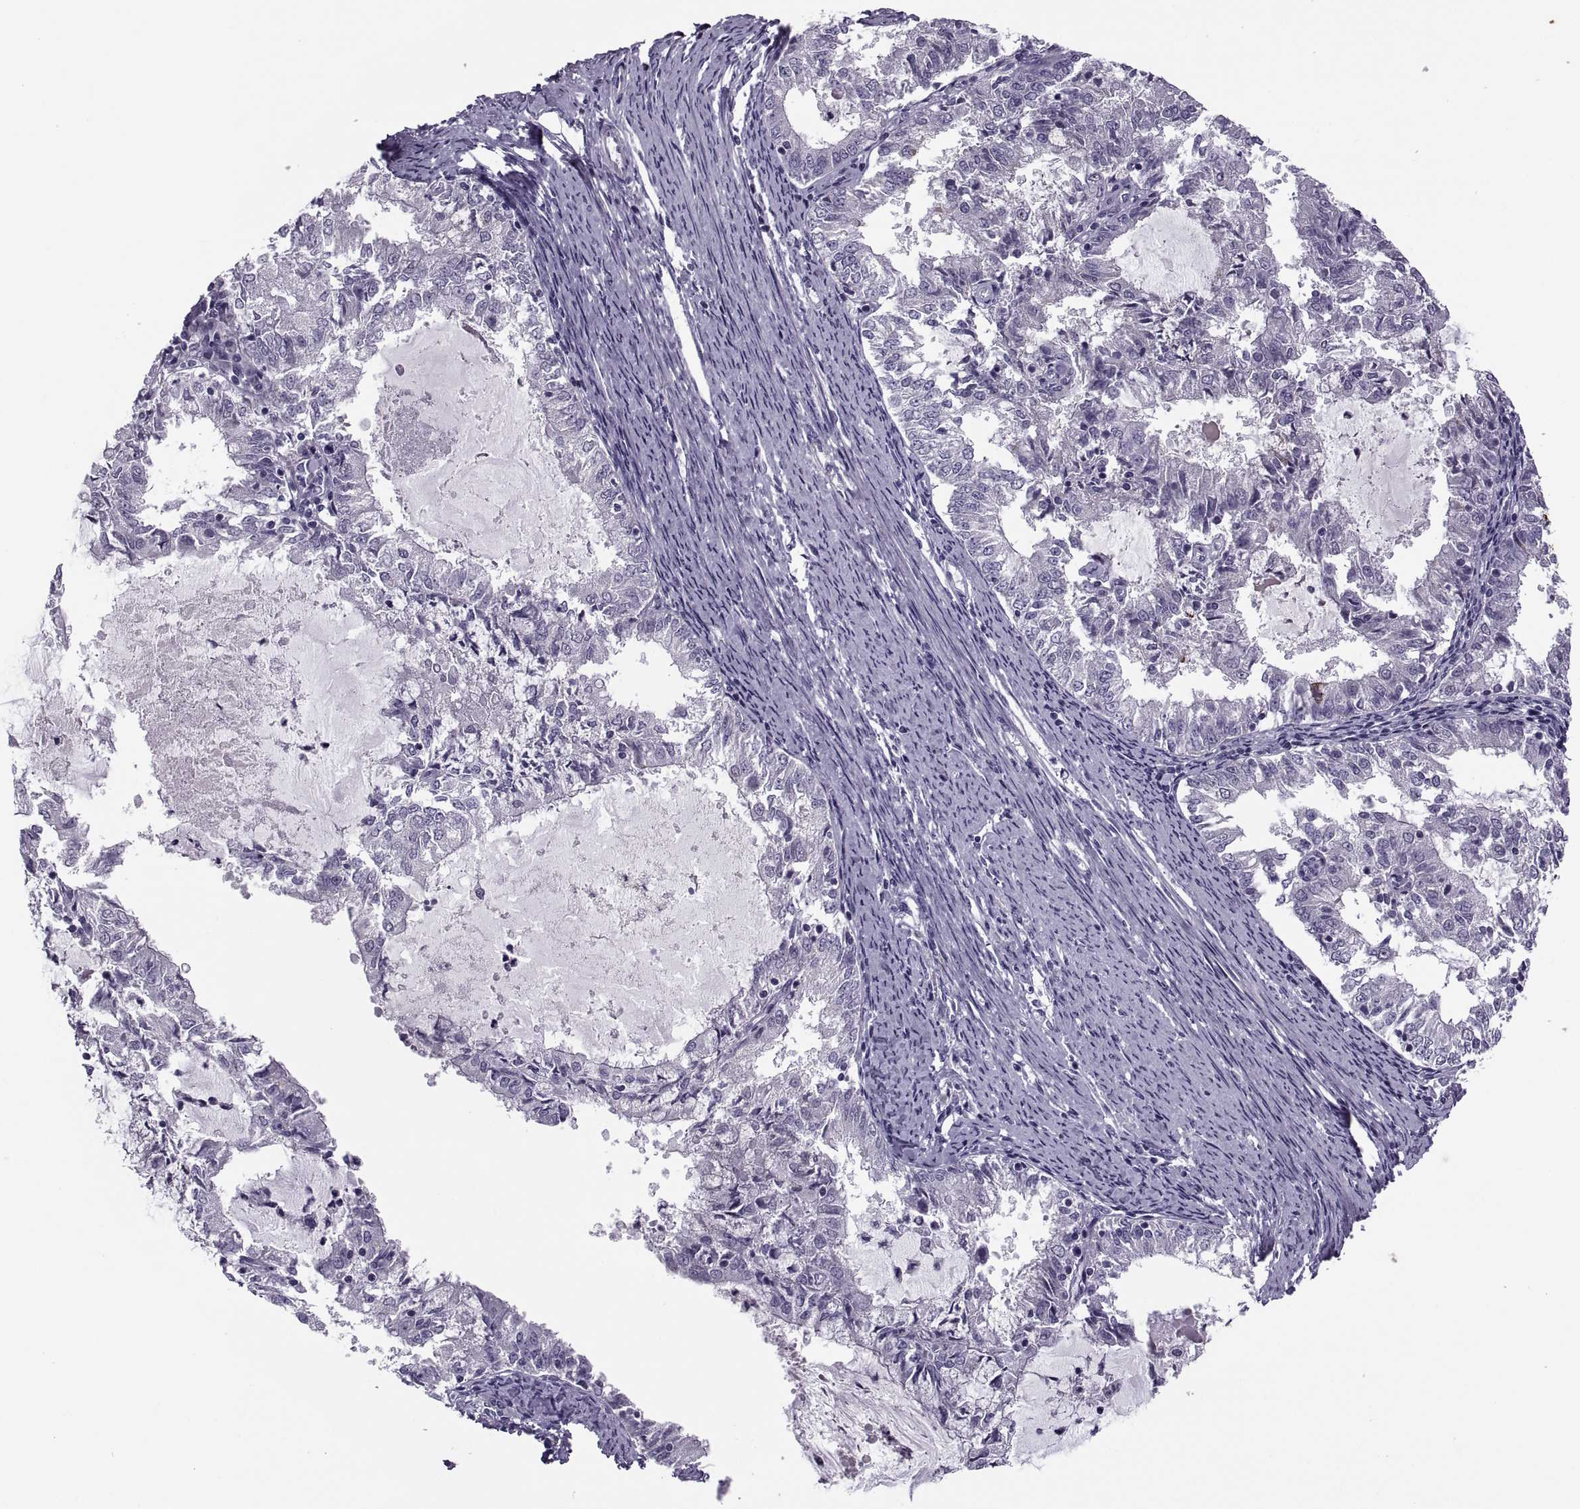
{"staining": {"intensity": "negative", "quantity": "none", "location": "none"}, "tissue": "endometrial cancer", "cell_type": "Tumor cells", "image_type": "cancer", "snomed": [{"axis": "morphology", "description": "Adenocarcinoma, NOS"}, {"axis": "topography", "description": "Endometrium"}], "caption": "An image of endometrial adenocarcinoma stained for a protein reveals no brown staining in tumor cells.", "gene": "MAGEB1", "patient": {"sex": "female", "age": 57}}